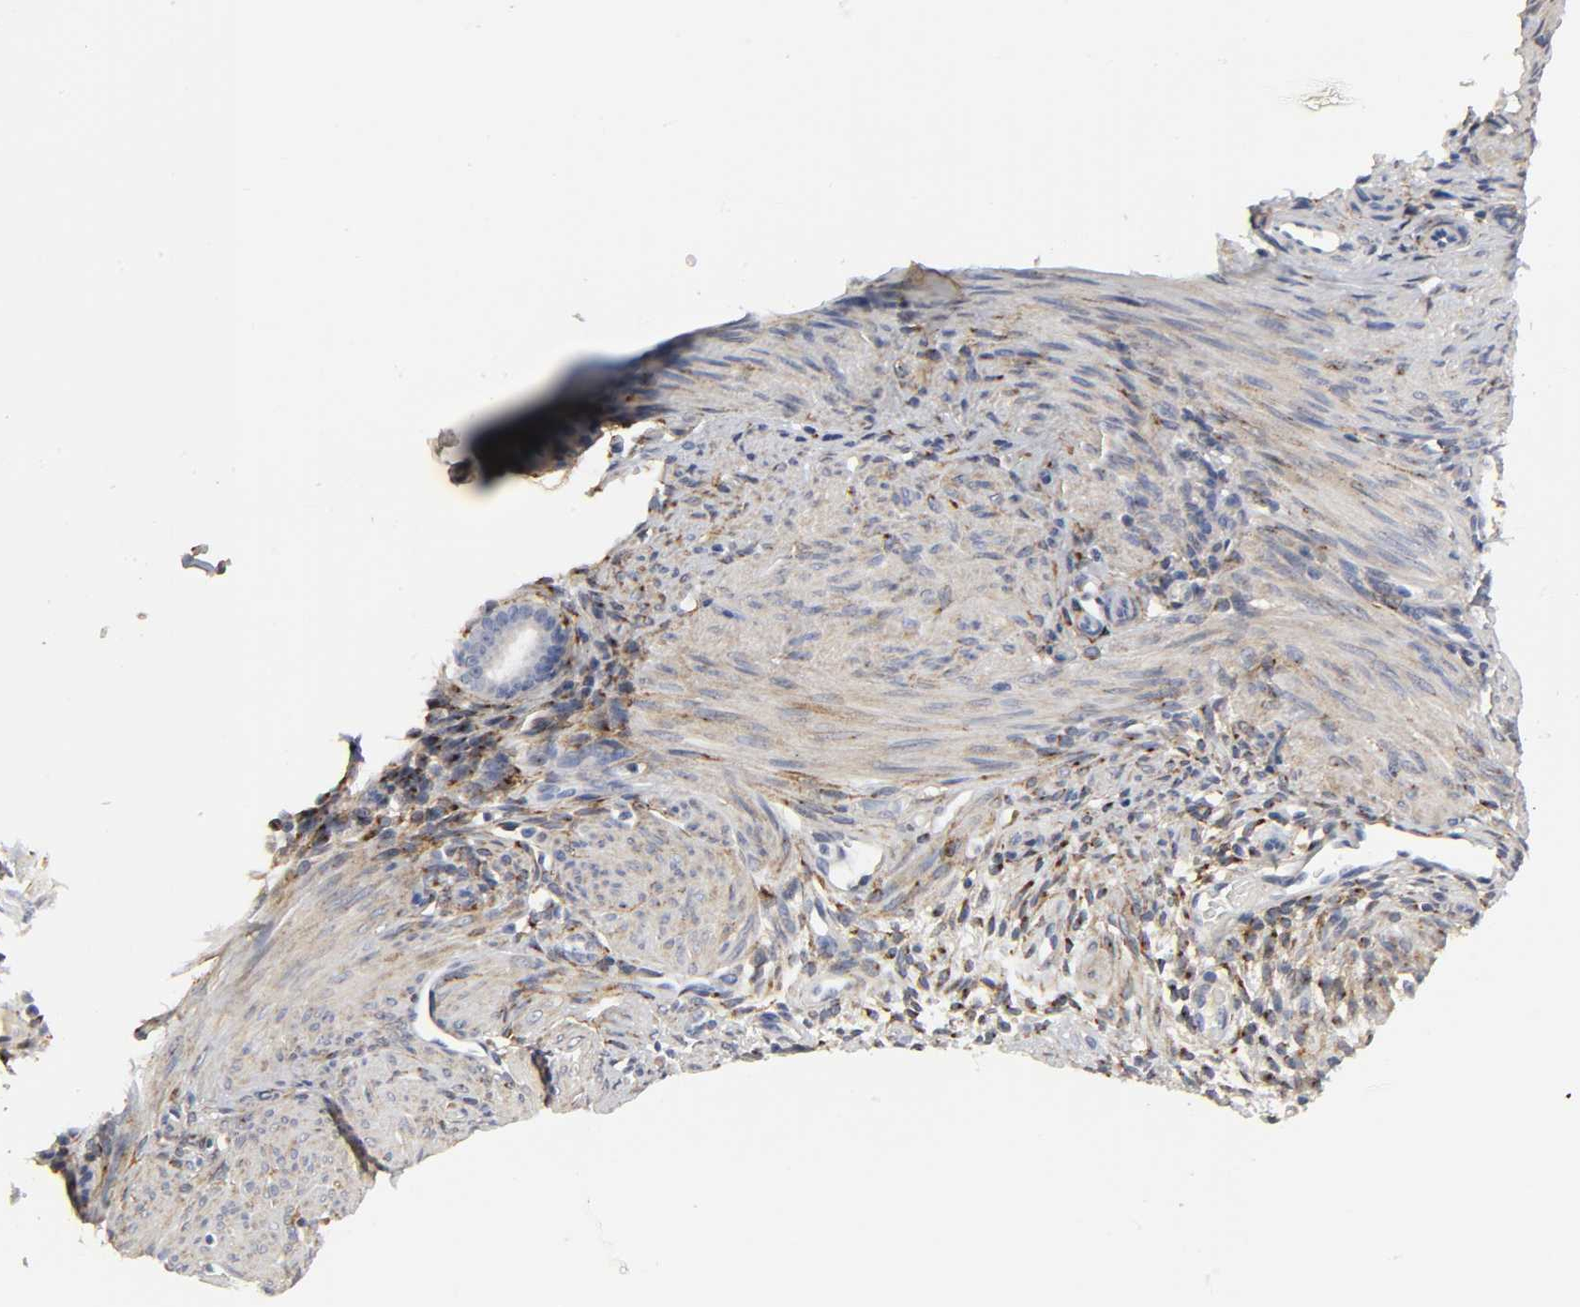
{"staining": {"intensity": "moderate", "quantity": ">75%", "location": "cytoplasmic/membranous"}, "tissue": "endometrium", "cell_type": "Cells in endometrial stroma", "image_type": "normal", "snomed": [{"axis": "morphology", "description": "Normal tissue, NOS"}, {"axis": "topography", "description": "Endometrium"}], "caption": "Endometrium stained with DAB (3,3'-diaminobenzidine) immunohistochemistry (IHC) exhibits medium levels of moderate cytoplasmic/membranous positivity in about >75% of cells in endometrial stroma.", "gene": "LRP1", "patient": {"sex": "female", "age": 61}}